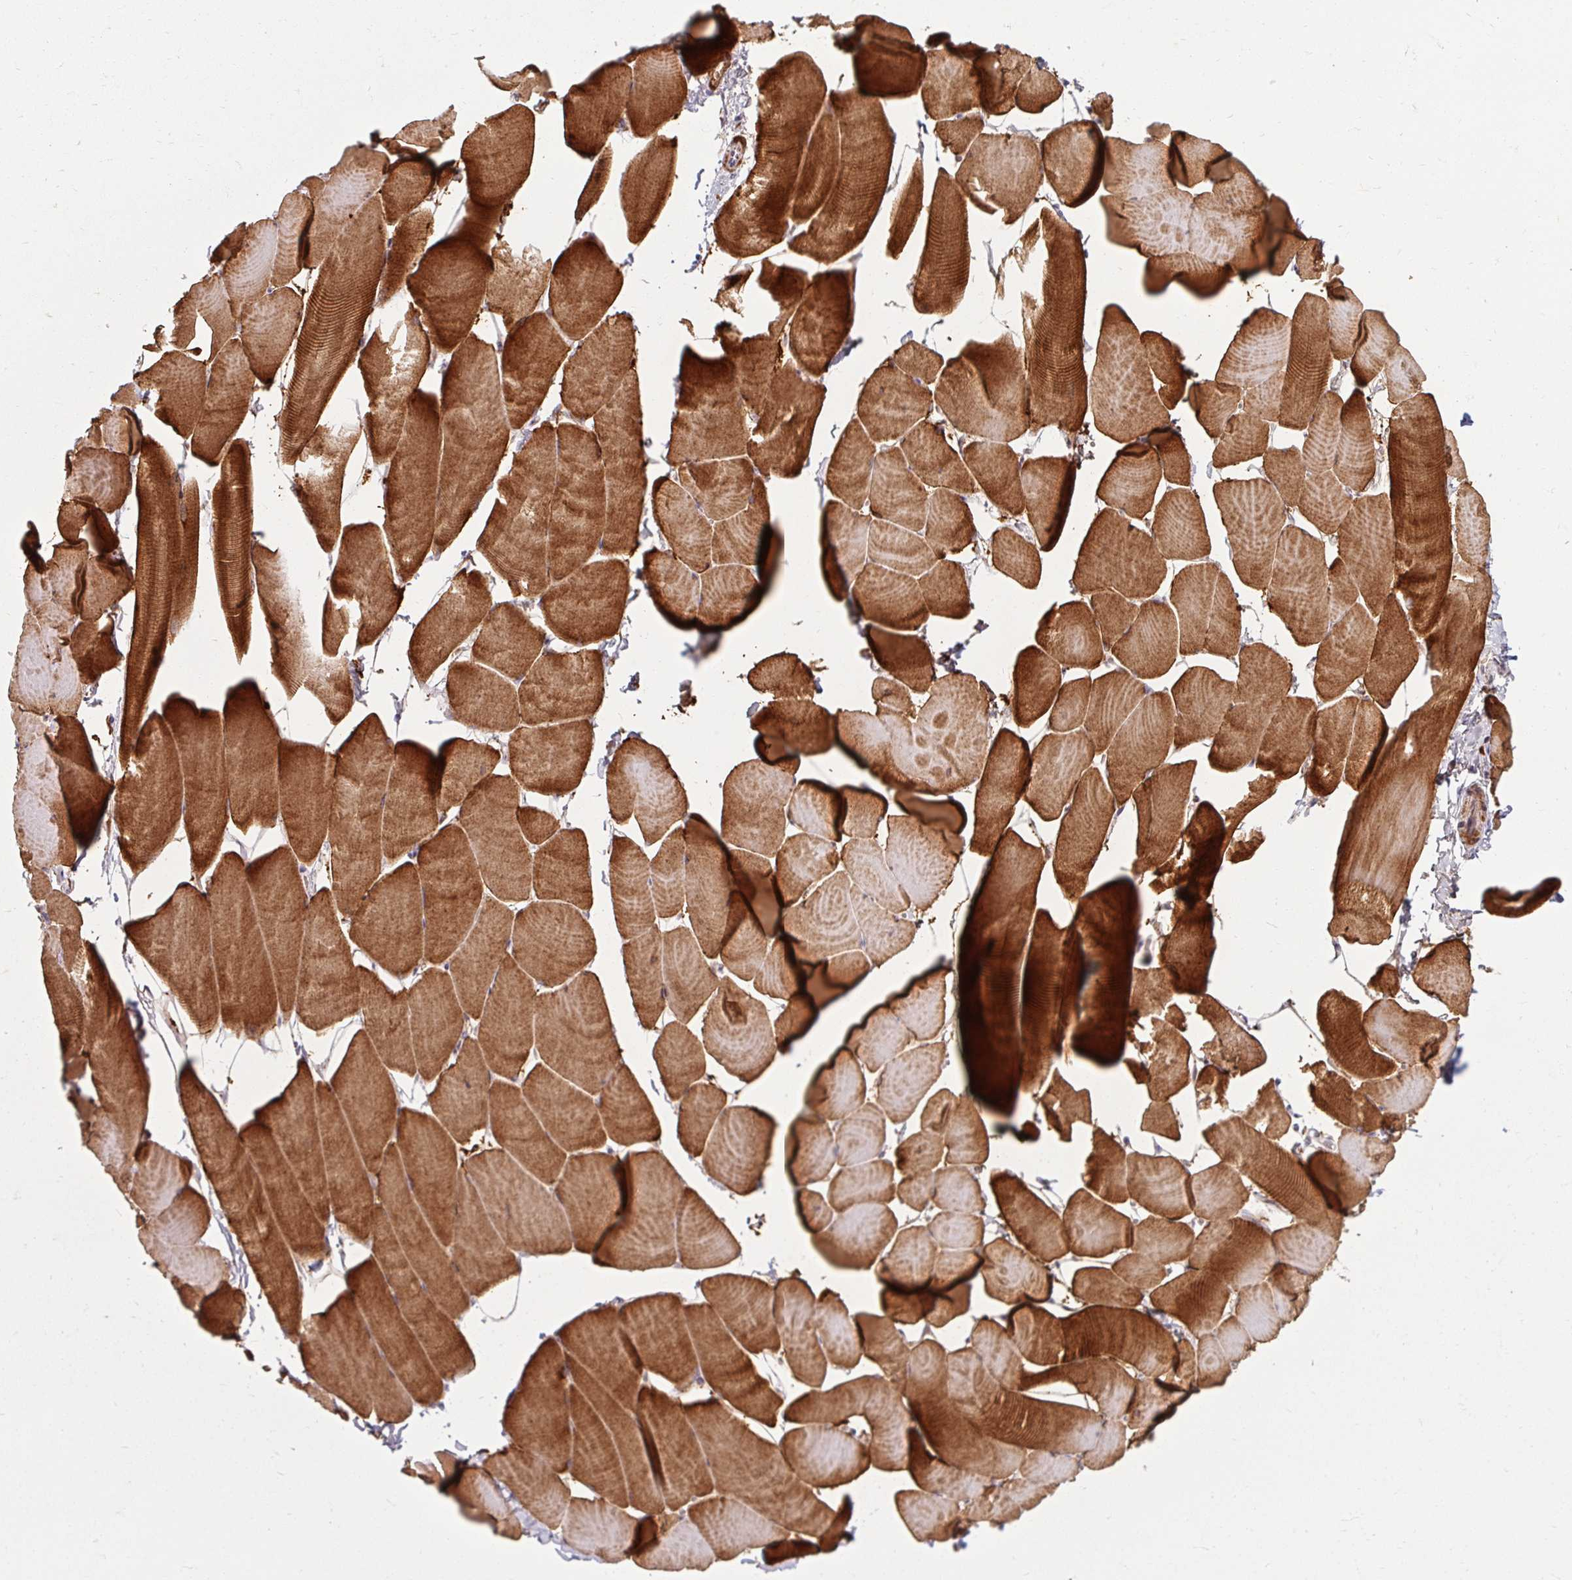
{"staining": {"intensity": "moderate", "quantity": ">75%", "location": "cytoplasmic/membranous"}, "tissue": "skeletal muscle", "cell_type": "Myocytes", "image_type": "normal", "snomed": [{"axis": "morphology", "description": "Normal tissue, NOS"}, {"axis": "topography", "description": "Skeletal muscle"}], "caption": "This is a histology image of immunohistochemistry staining of normal skeletal muscle, which shows moderate expression in the cytoplasmic/membranous of myocytes.", "gene": "SKP2", "patient": {"sex": "male", "age": 25}}